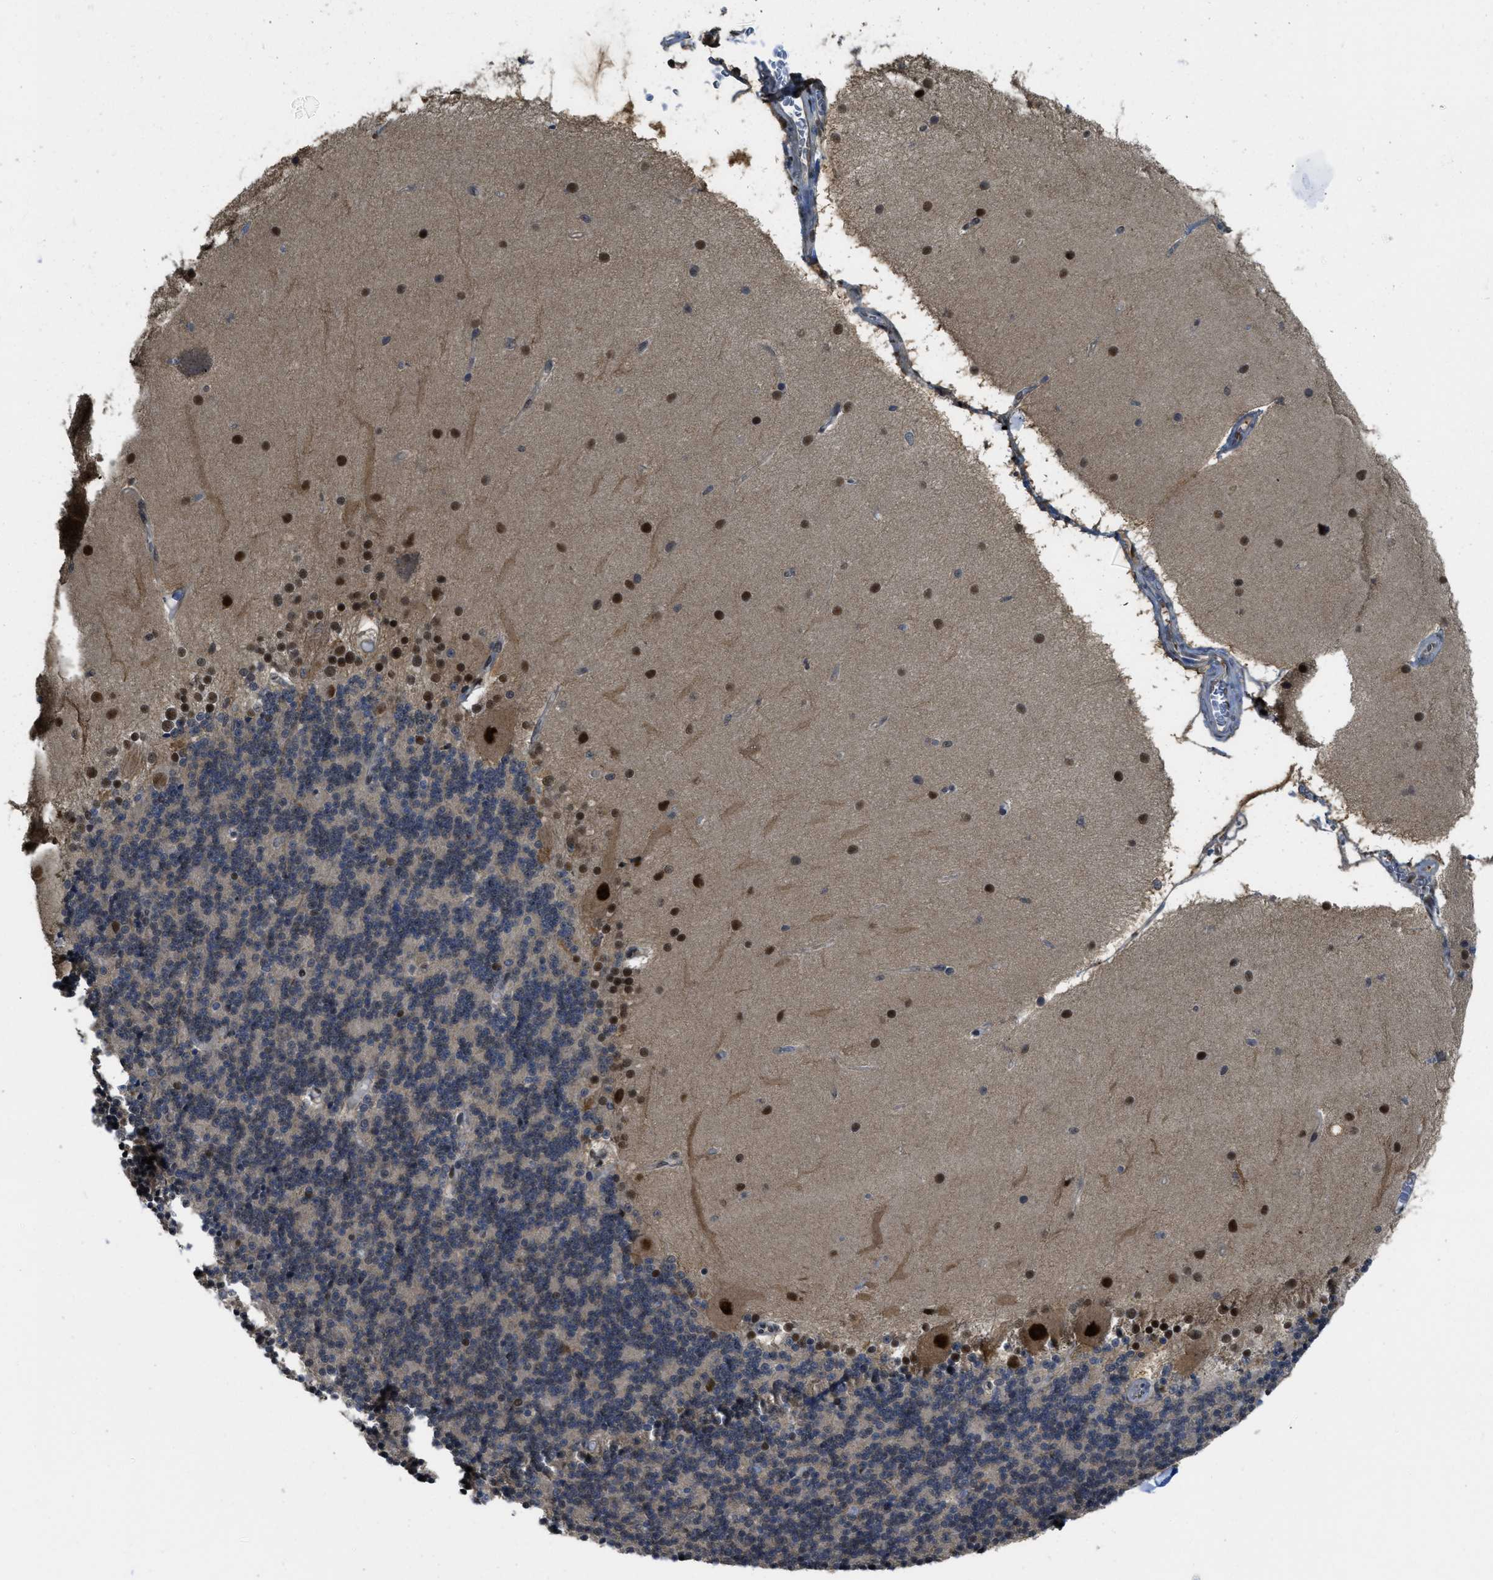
{"staining": {"intensity": "moderate", "quantity": "25%-75%", "location": "nuclear"}, "tissue": "cerebellum", "cell_type": "Cells in granular layer", "image_type": "normal", "snomed": [{"axis": "morphology", "description": "Normal tissue, NOS"}, {"axis": "topography", "description": "Cerebellum"}], "caption": "This histopathology image exhibits IHC staining of normal human cerebellum, with medium moderate nuclear staining in about 25%-75% of cells in granular layer.", "gene": "PSMC5", "patient": {"sex": "female", "age": 54}}